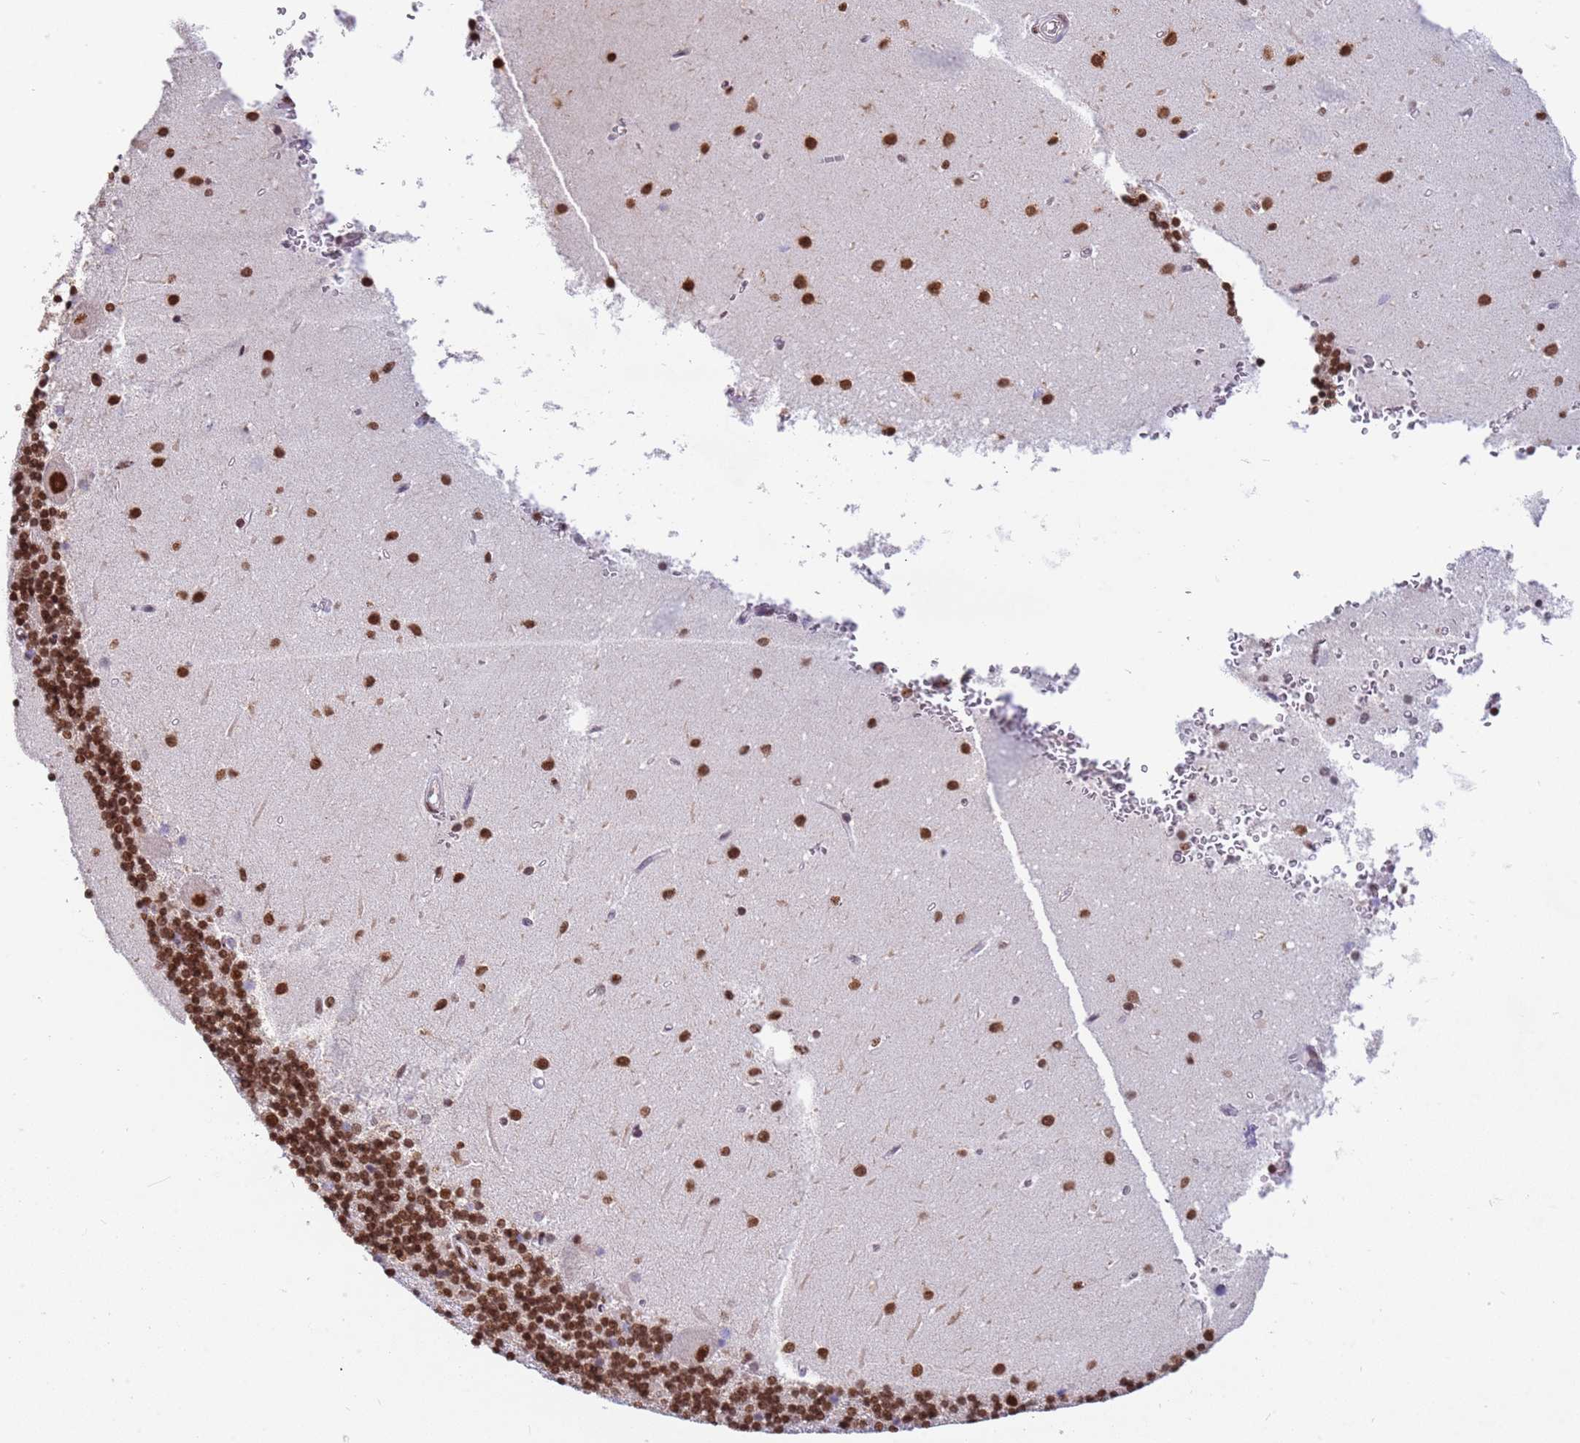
{"staining": {"intensity": "moderate", "quantity": ">75%", "location": "nuclear"}, "tissue": "cerebellum", "cell_type": "Cells in granular layer", "image_type": "normal", "snomed": [{"axis": "morphology", "description": "Normal tissue, NOS"}, {"axis": "topography", "description": "Cerebellum"}], "caption": "A high-resolution histopathology image shows IHC staining of normal cerebellum, which displays moderate nuclear staining in about >75% of cells in granular layer.", "gene": "ESF1", "patient": {"sex": "male", "age": 54}}